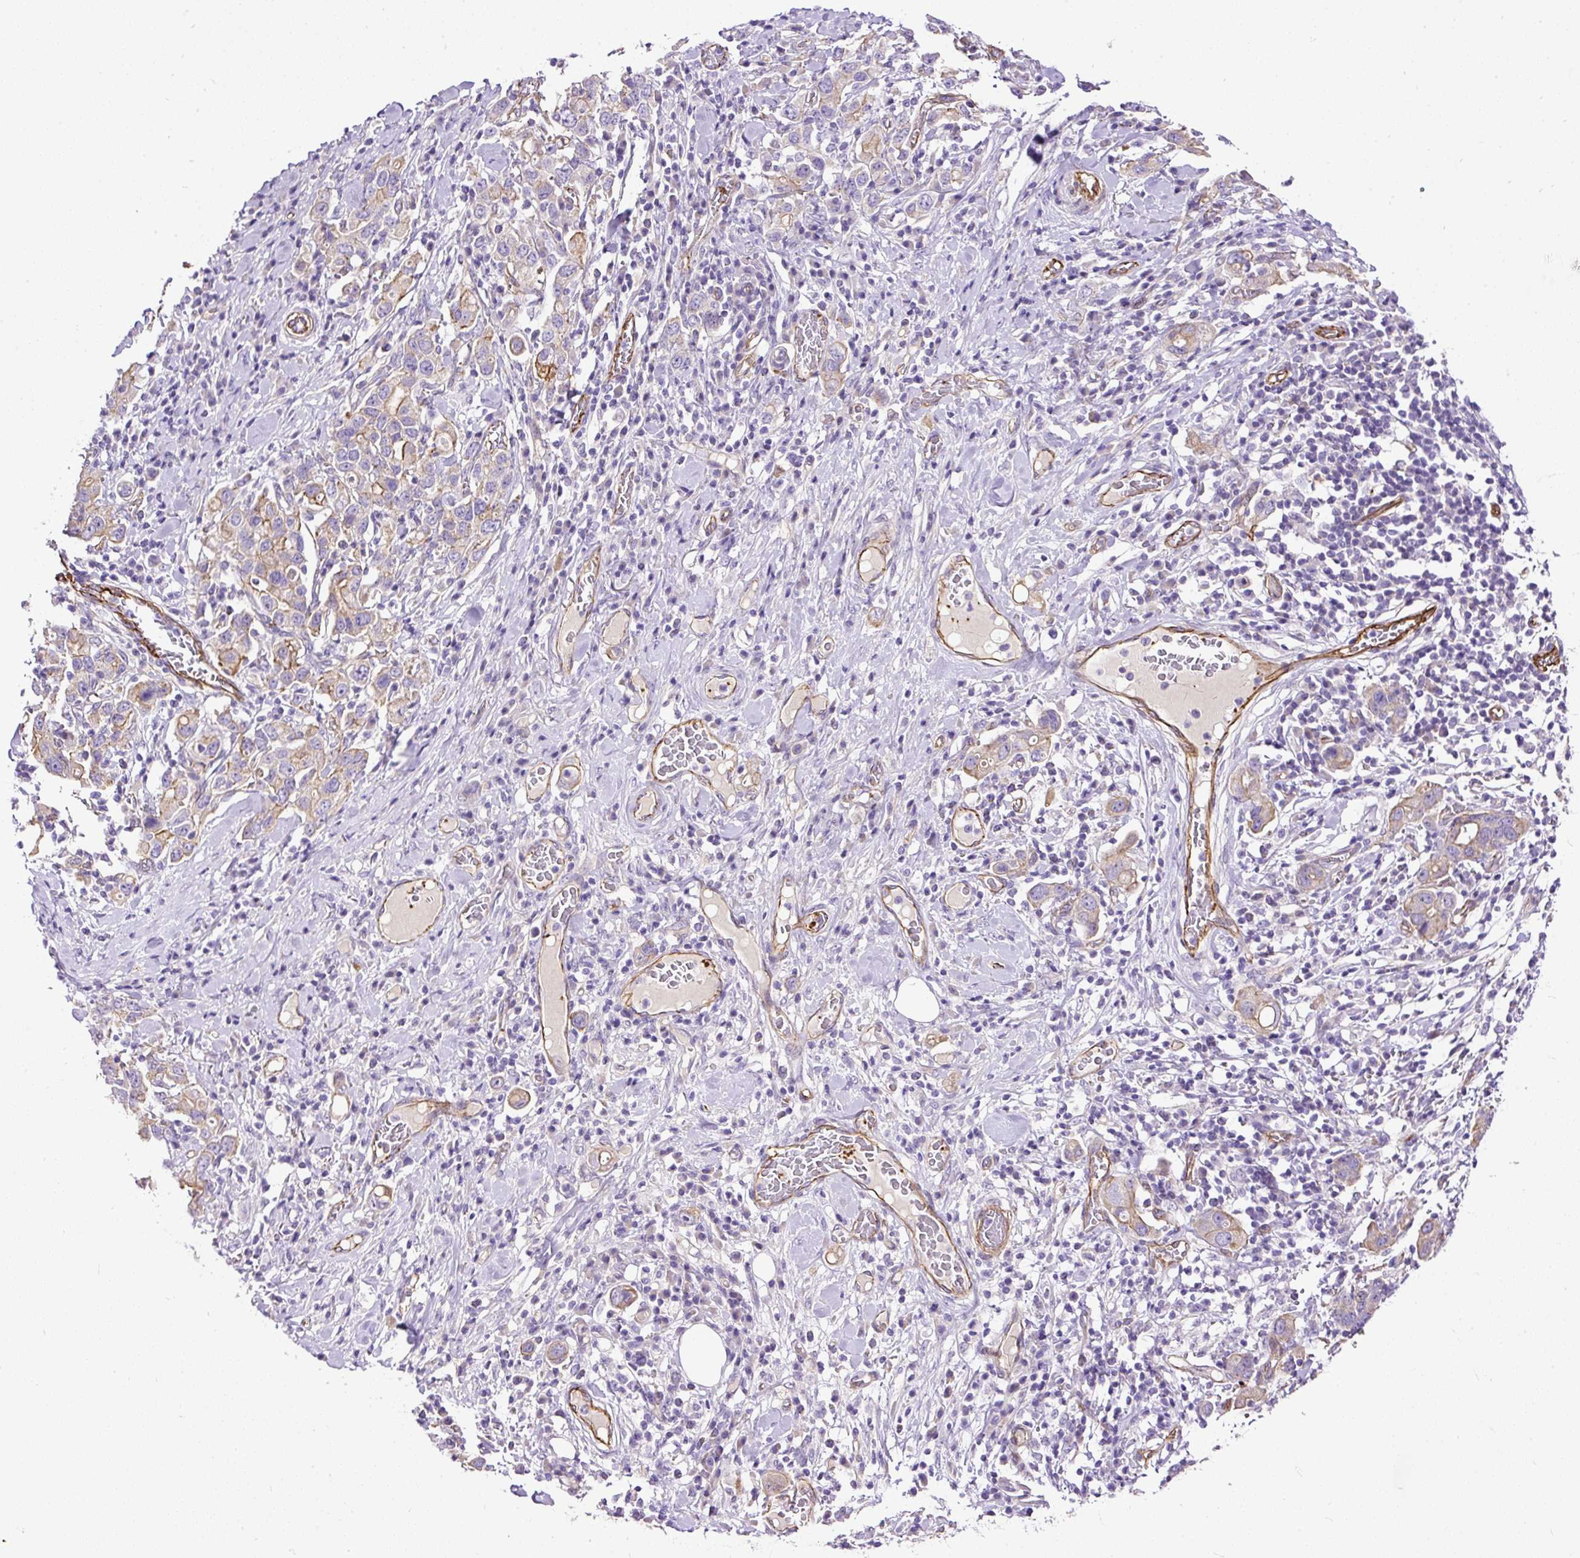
{"staining": {"intensity": "moderate", "quantity": "<25%", "location": "cytoplasmic/membranous"}, "tissue": "stomach cancer", "cell_type": "Tumor cells", "image_type": "cancer", "snomed": [{"axis": "morphology", "description": "Adenocarcinoma, NOS"}, {"axis": "topography", "description": "Stomach, upper"}], "caption": "Immunohistochemical staining of adenocarcinoma (stomach) reveals moderate cytoplasmic/membranous protein expression in approximately <25% of tumor cells. (Stains: DAB in brown, nuclei in blue, Microscopy: brightfield microscopy at high magnification).", "gene": "MAGEB16", "patient": {"sex": "male", "age": 62}}